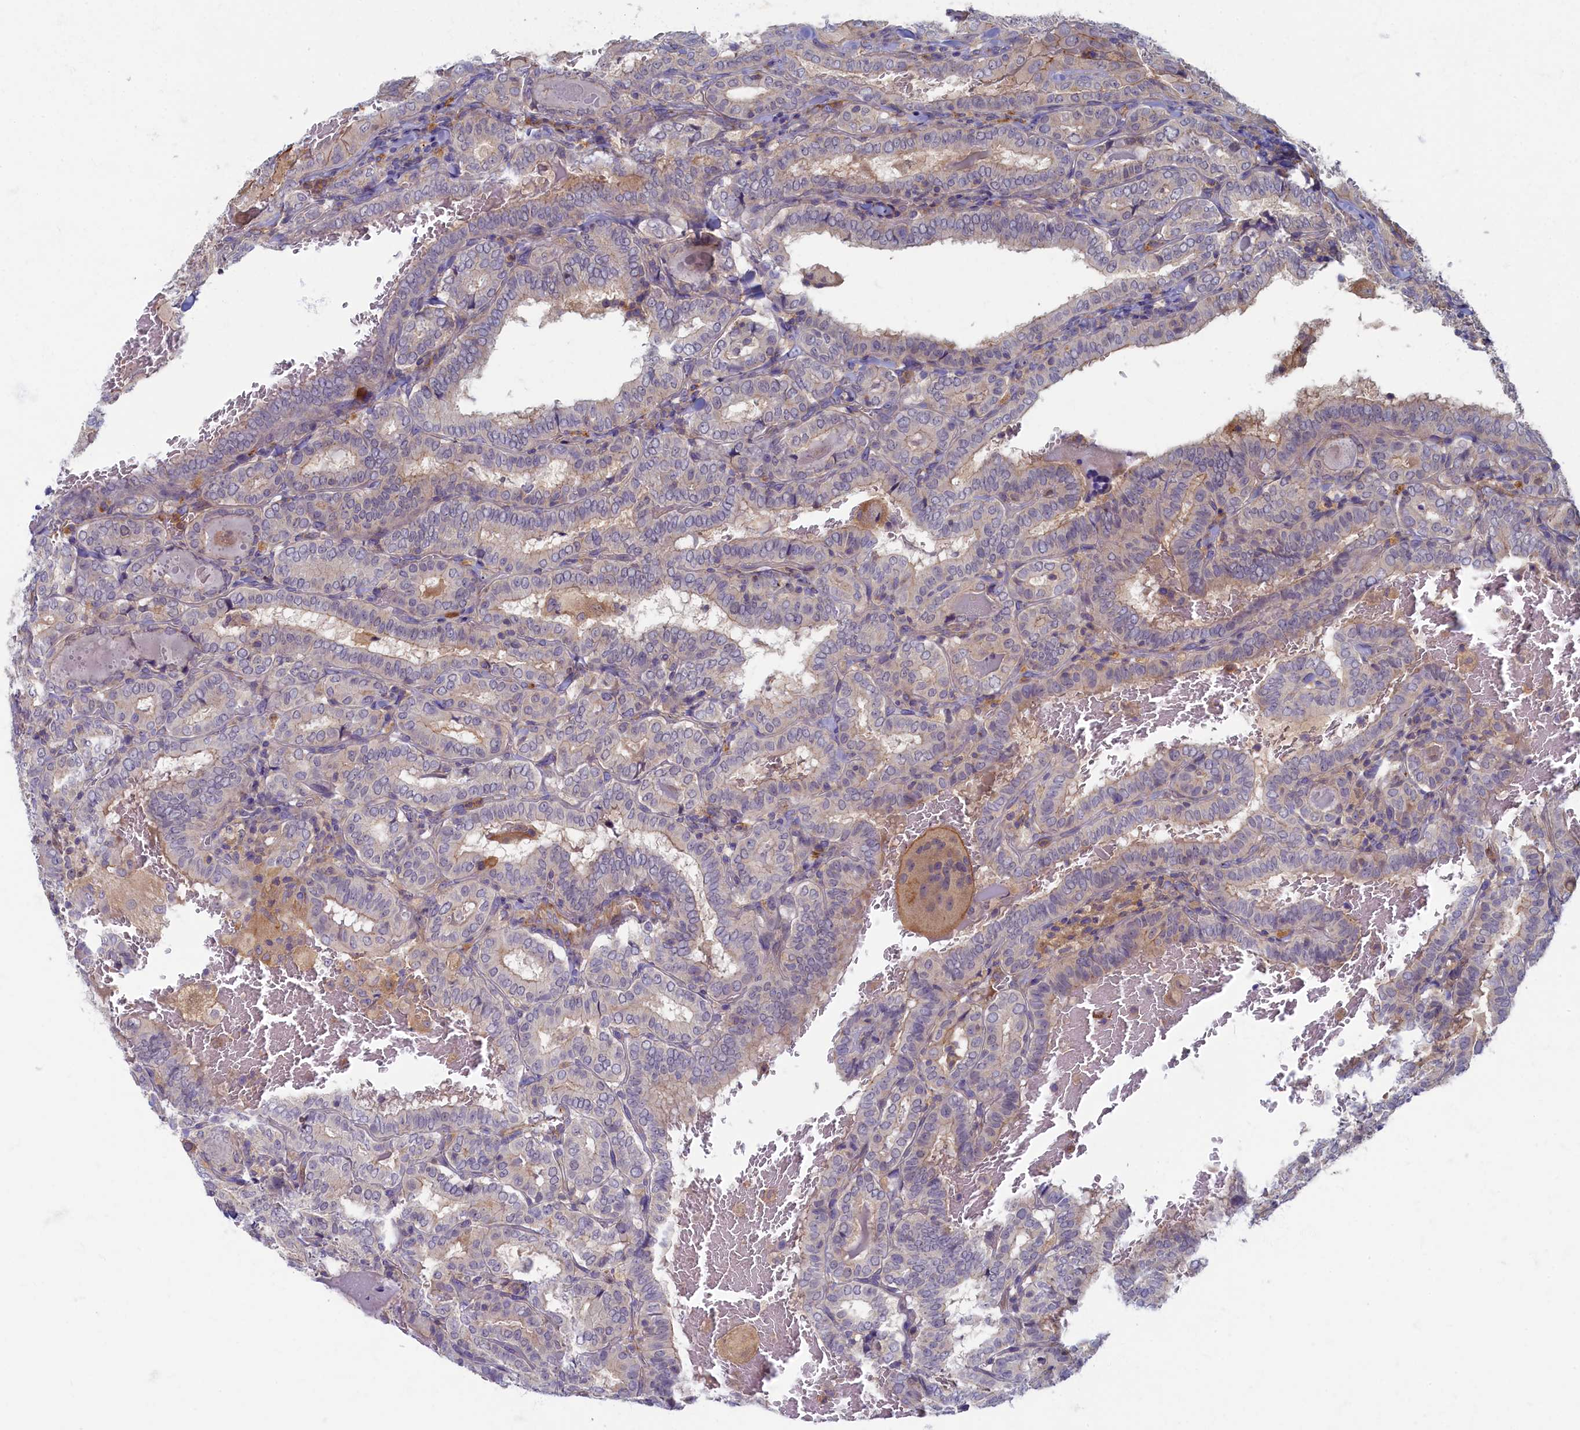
{"staining": {"intensity": "negative", "quantity": "none", "location": "none"}, "tissue": "thyroid cancer", "cell_type": "Tumor cells", "image_type": "cancer", "snomed": [{"axis": "morphology", "description": "Papillary adenocarcinoma, NOS"}, {"axis": "topography", "description": "Thyroid gland"}], "caption": "There is no significant positivity in tumor cells of thyroid papillary adenocarcinoma.", "gene": "PSMG2", "patient": {"sex": "female", "age": 72}}